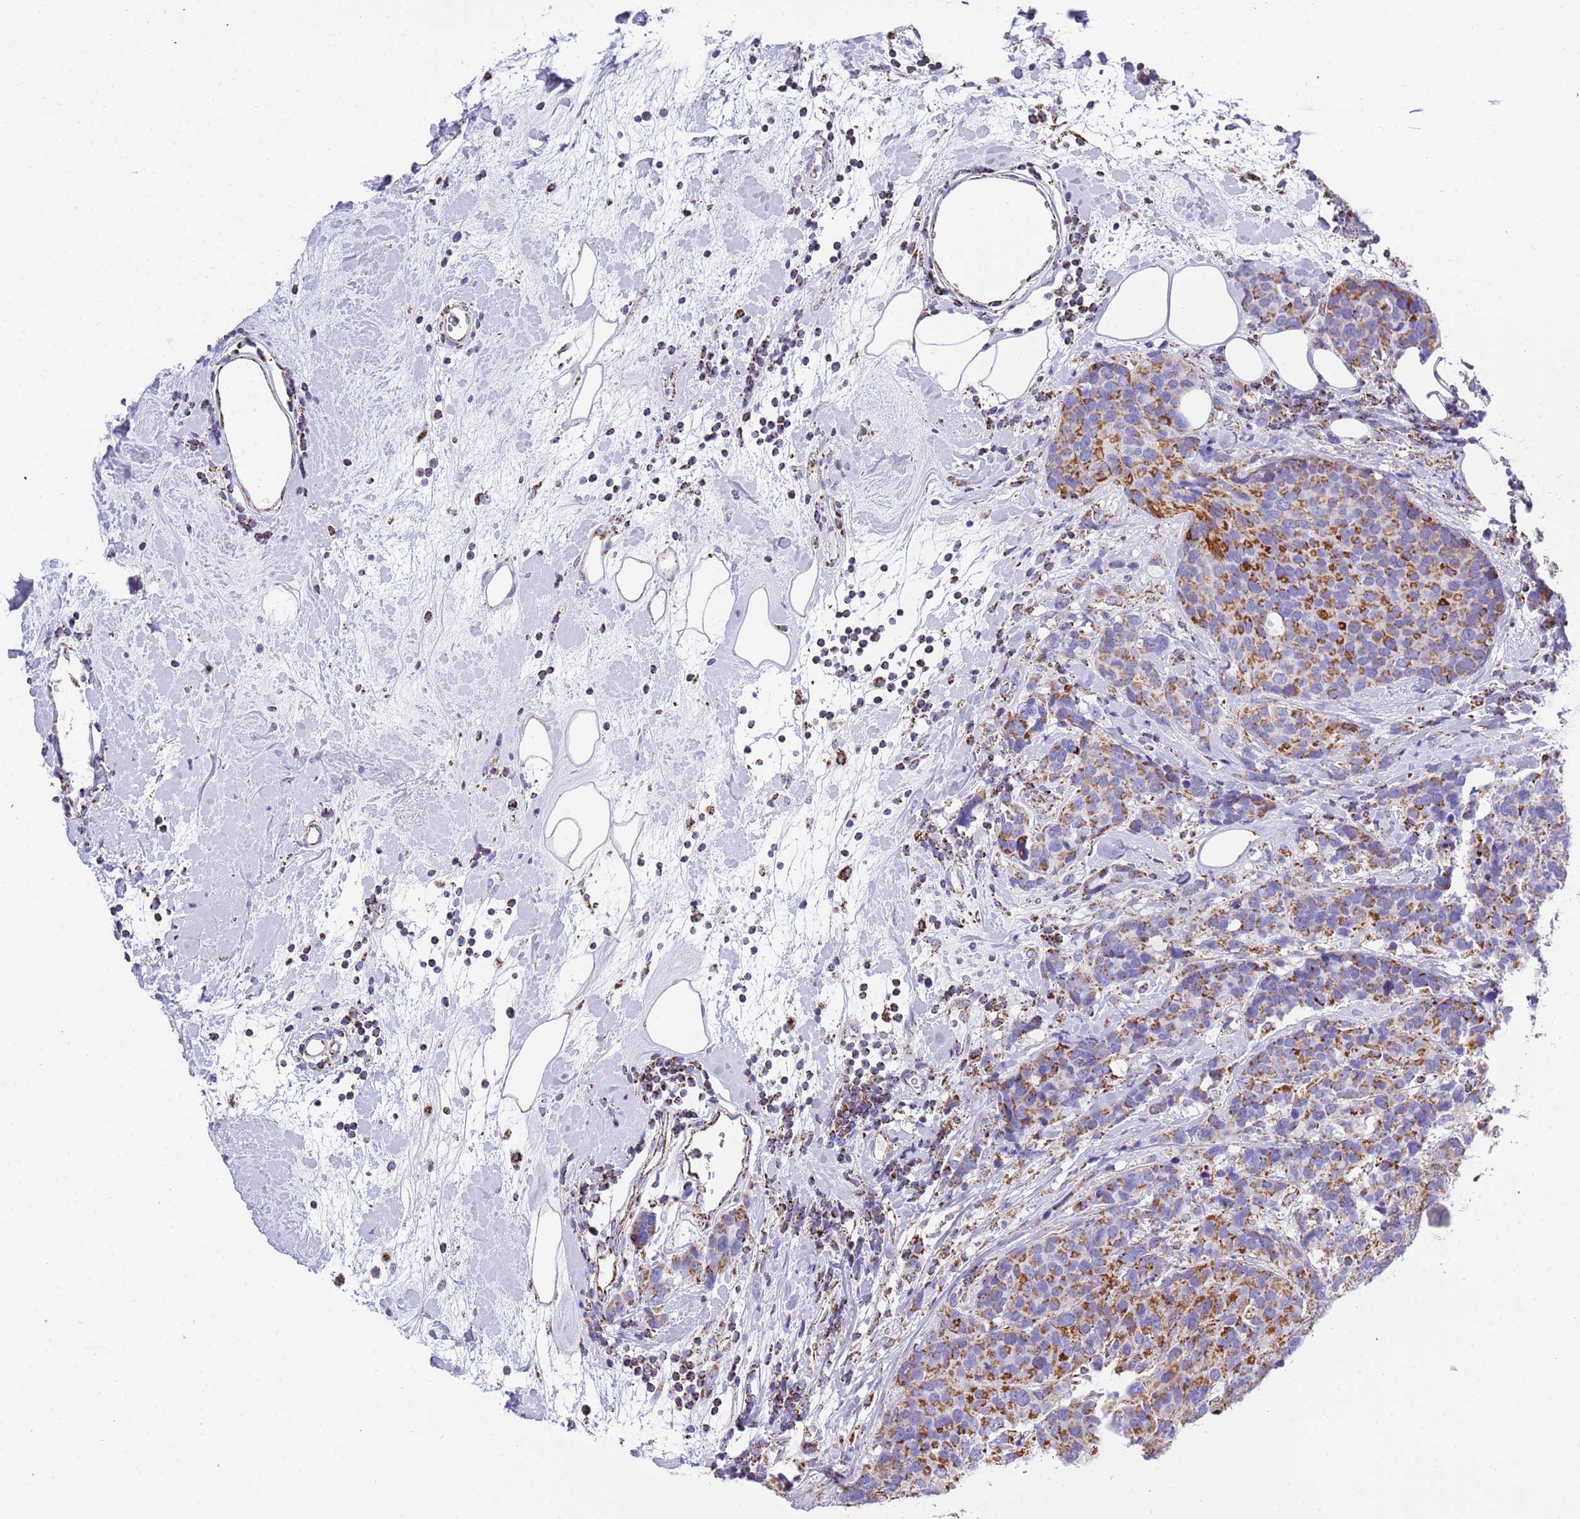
{"staining": {"intensity": "moderate", "quantity": ">75%", "location": "cytoplasmic/membranous"}, "tissue": "breast cancer", "cell_type": "Tumor cells", "image_type": "cancer", "snomed": [{"axis": "morphology", "description": "Lobular carcinoma"}, {"axis": "topography", "description": "Breast"}], "caption": "The image shows immunohistochemical staining of breast cancer (lobular carcinoma). There is moderate cytoplasmic/membranous expression is present in approximately >75% of tumor cells. The staining was performed using DAB to visualize the protein expression in brown, while the nuclei were stained in blue with hematoxylin (Magnification: 20x).", "gene": "SUCLG2", "patient": {"sex": "female", "age": 59}}